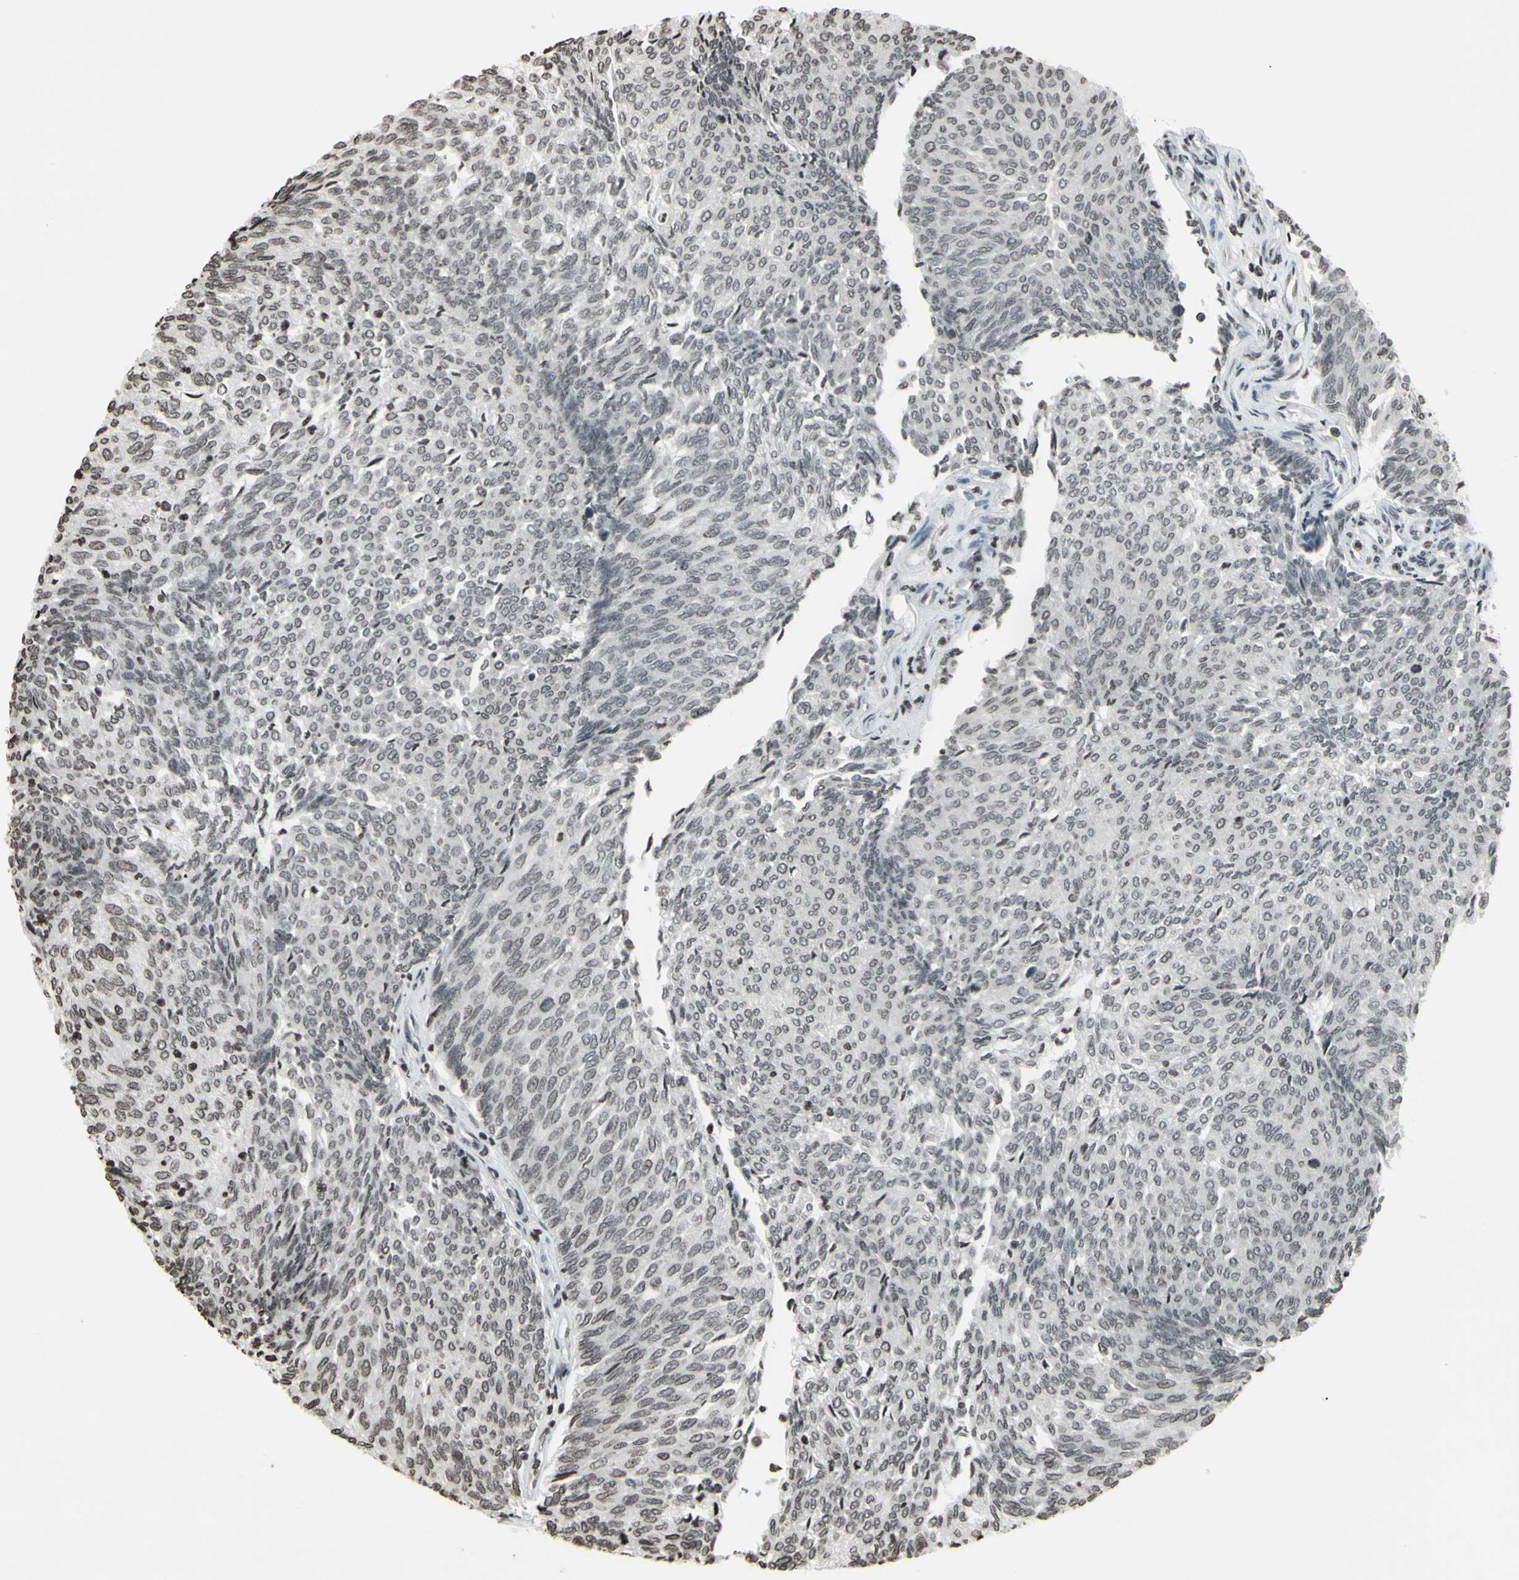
{"staining": {"intensity": "negative", "quantity": "none", "location": "none"}, "tissue": "urothelial cancer", "cell_type": "Tumor cells", "image_type": "cancer", "snomed": [{"axis": "morphology", "description": "Urothelial carcinoma, Low grade"}, {"axis": "topography", "description": "Urinary bladder"}], "caption": "Low-grade urothelial carcinoma was stained to show a protein in brown. There is no significant positivity in tumor cells.", "gene": "CD79B", "patient": {"sex": "female", "age": 79}}